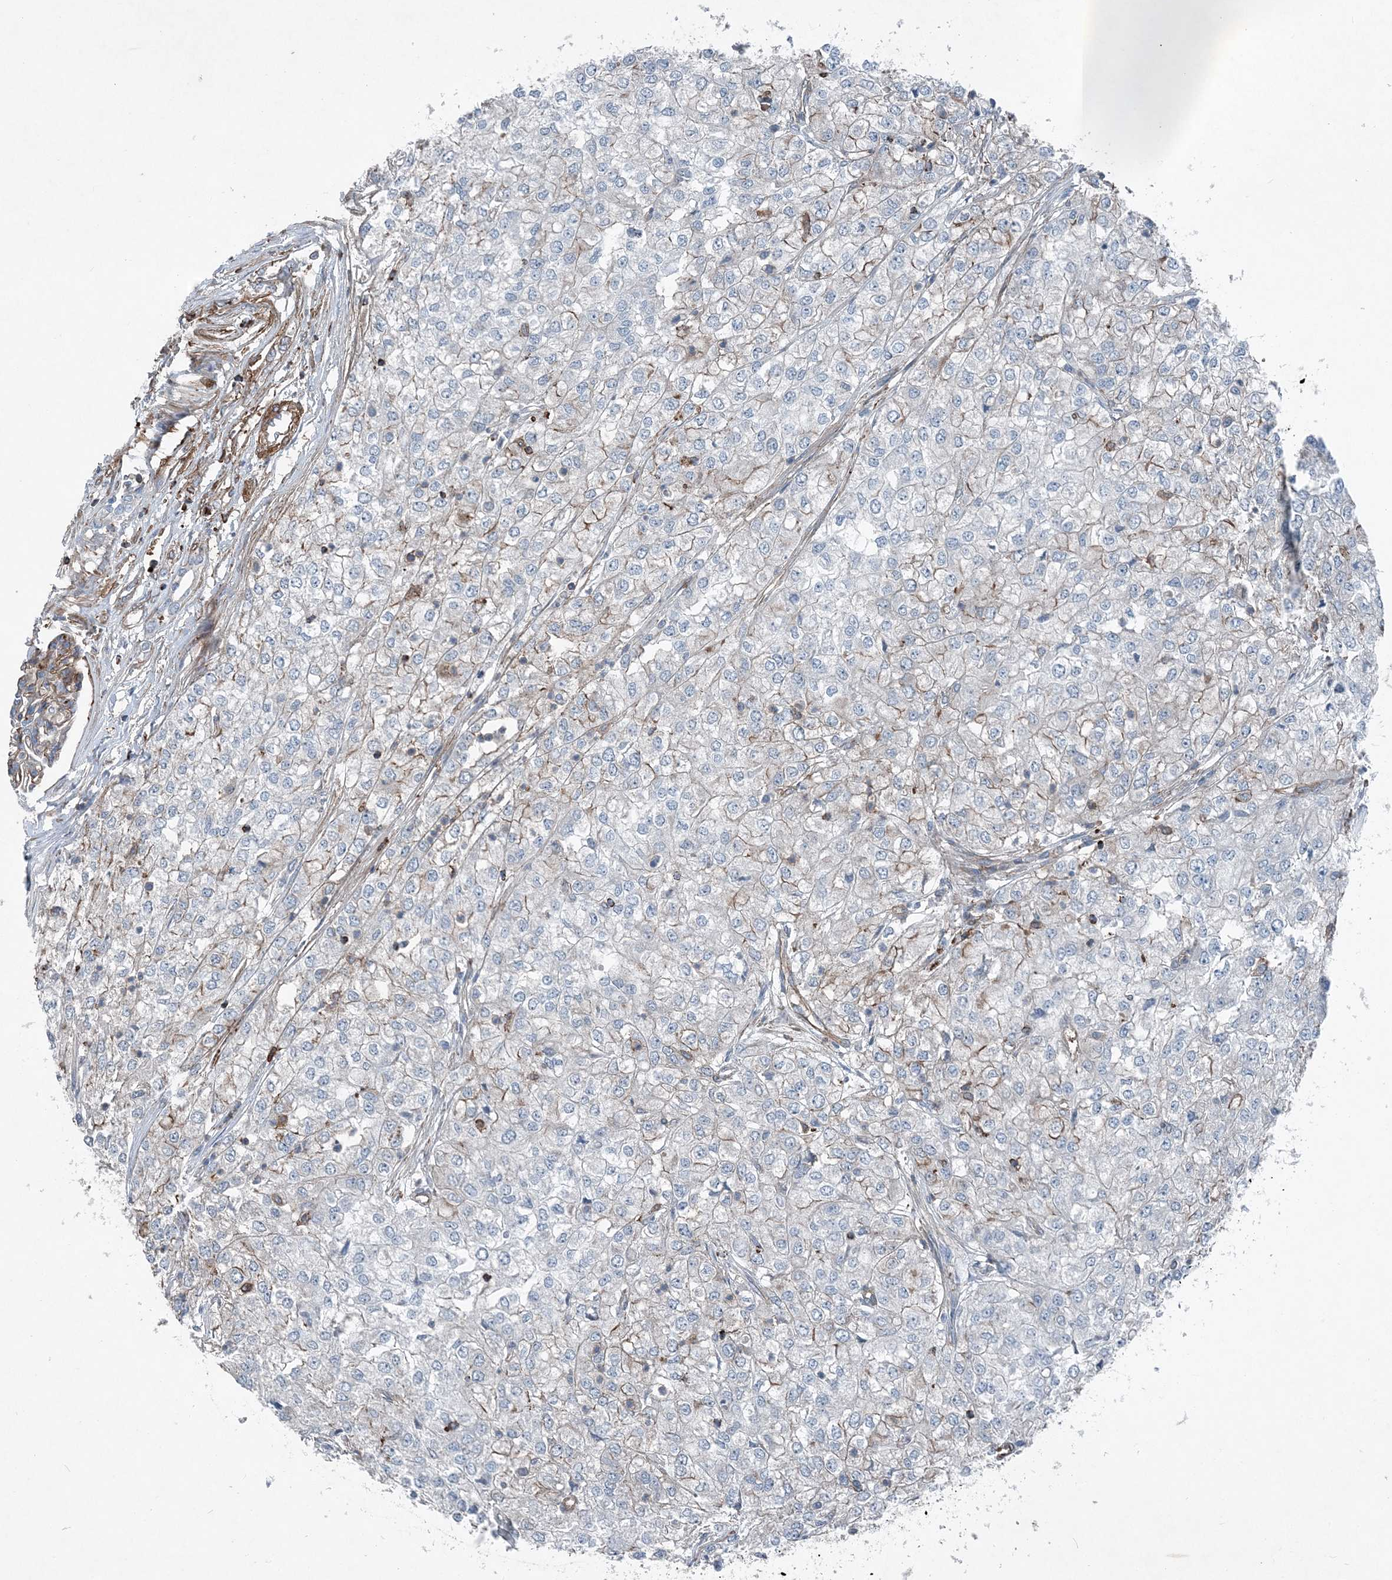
{"staining": {"intensity": "negative", "quantity": "none", "location": "none"}, "tissue": "renal cancer", "cell_type": "Tumor cells", "image_type": "cancer", "snomed": [{"axis": "morphology", "description": "Adenocarcinoma, NOS"}, {"axis": "topography", "description": "Kidney"}], "caption": "DAB immunohistochemical staining of renal adenocarcinoma exhibits no significant expression in tumor cells.", "gene": "DGUOK", "patient": {"sex": "female", "age": 54}}